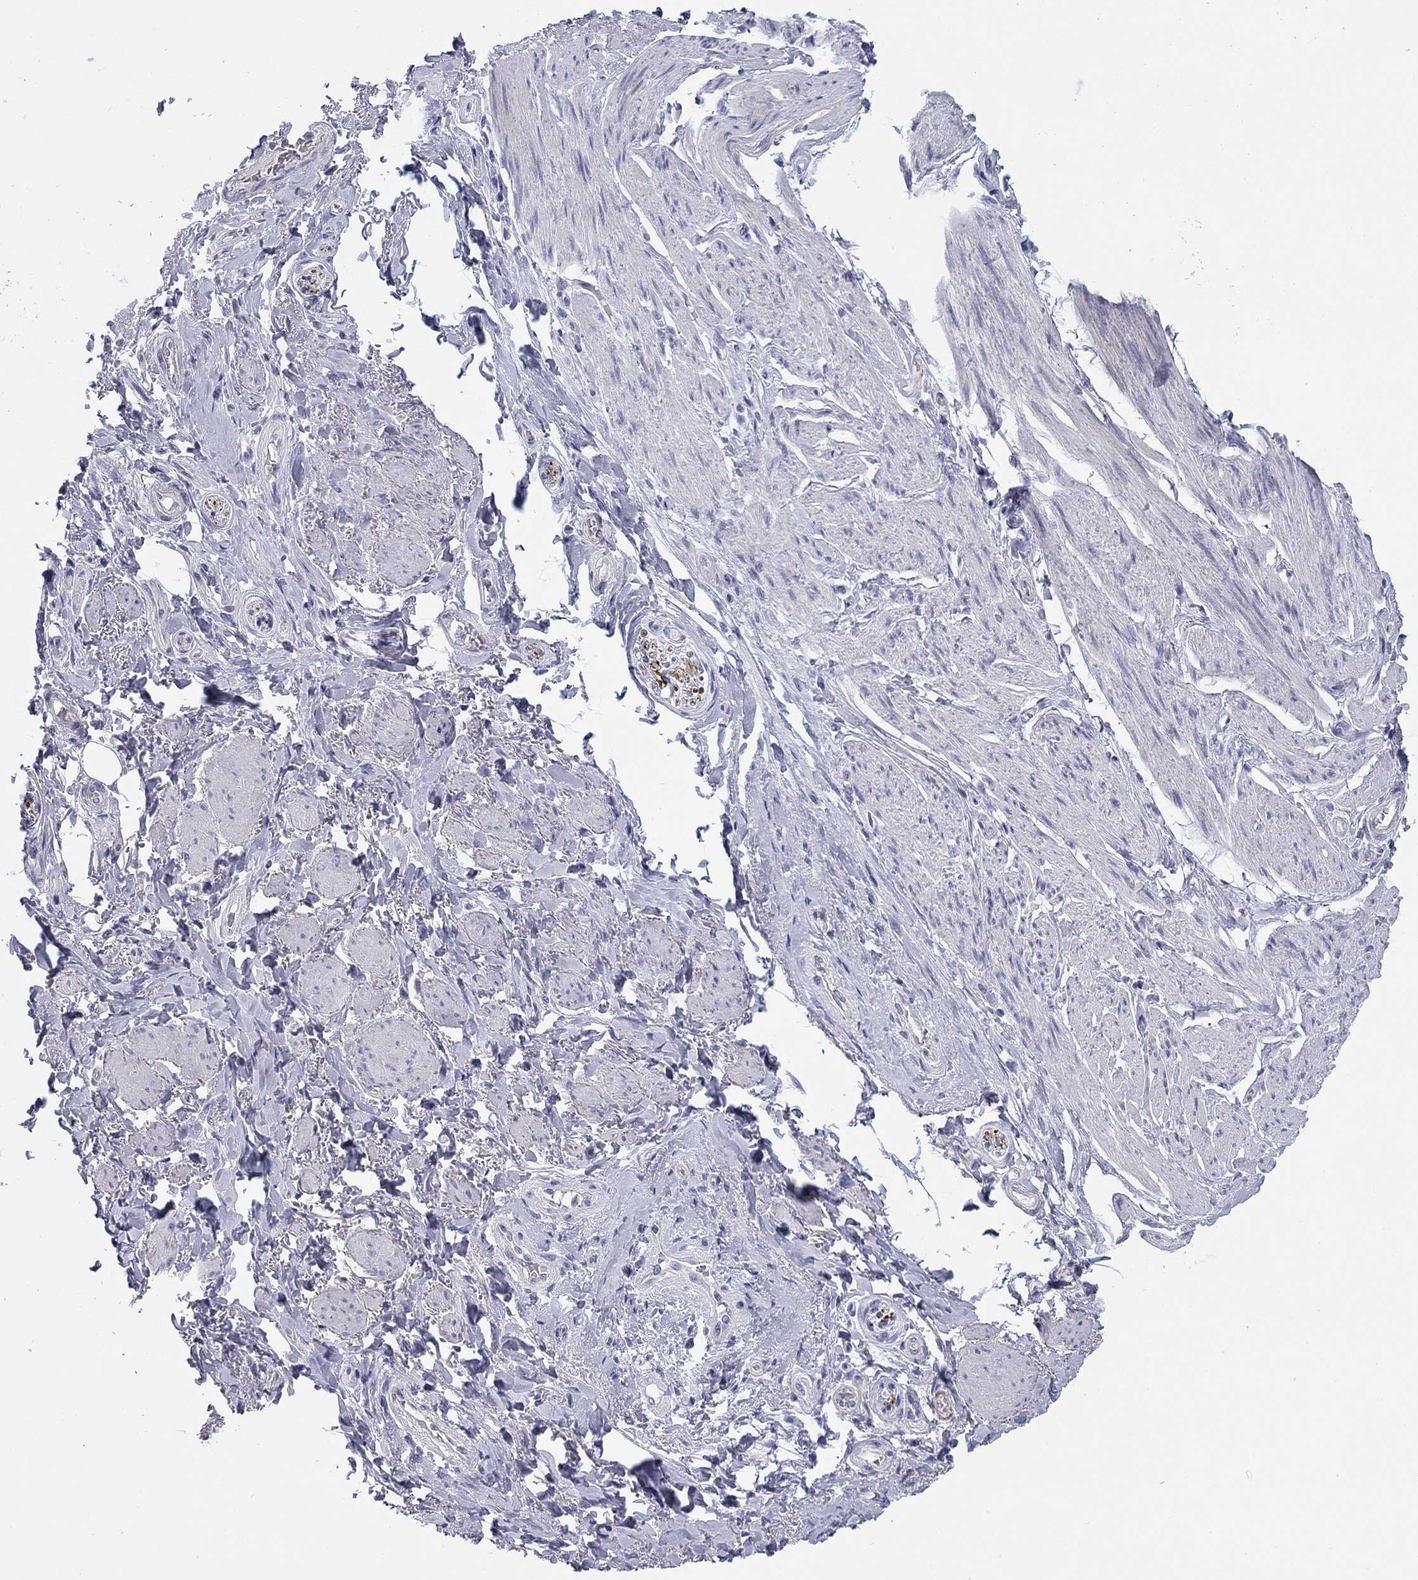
{"staining": {"intensity": "negative", "quantity": "none", "location": "none"}, "tissue": "soft tissue", "cell_type": "Fibroblasts", "image_type": "normal", "snomed": [{"axis": "morphology", "description": "Normal tissue, NOS"}, {"axis": "topography", "description": "Skeletal muscle"}, {"axis": "topography", "description": "Anal"}, {"axis": "topography", "description": "Peripheral nerve tissue"}], "caption": "This image is of normal soft tissue stained with IHC to label a protein in brown with the nuclei are counter-stained blue. There is no staining in fibroblasts.", "gene": "PRPH", "patient": {"sex": "male", "age": 53}}